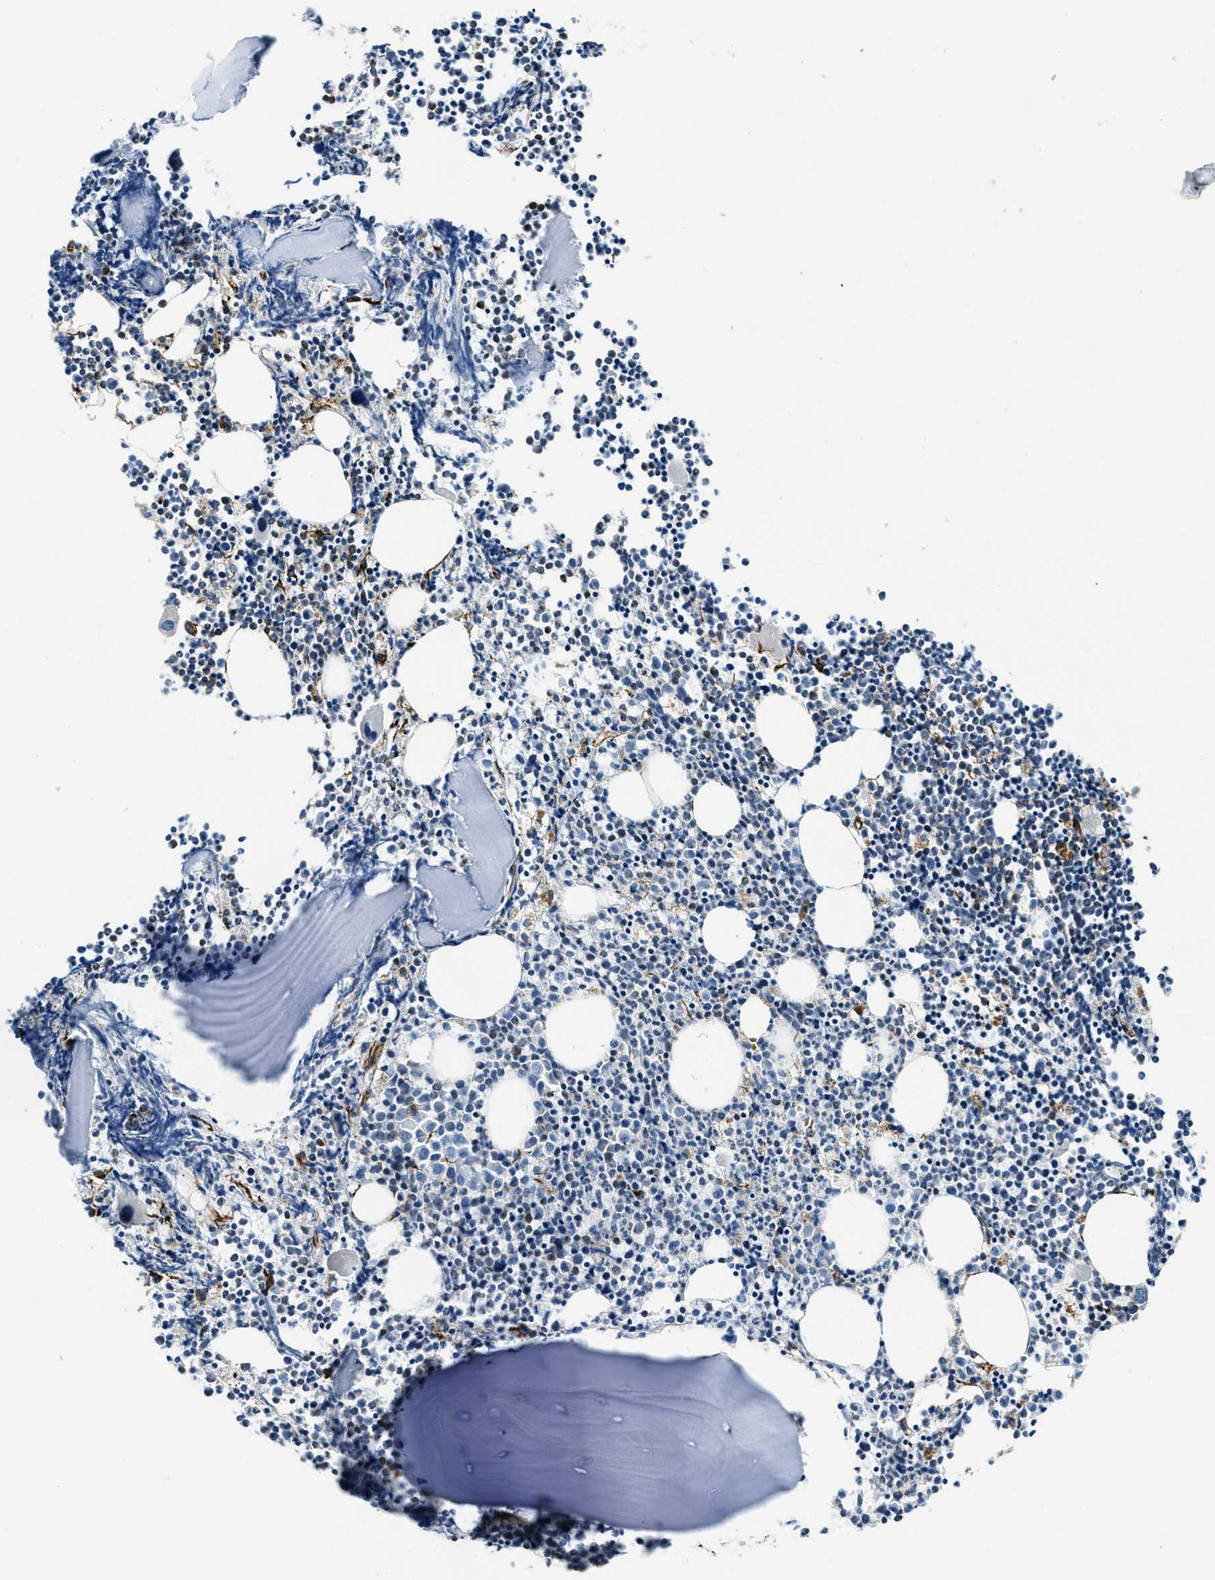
{"staining": {"intensity": "moderate", "quantity": "<25%", "location": "cytoplasmic/membranous"}, "tissue": "bone marrow", "cell_type": "Hematopoietic cells", "image_type": "normal", "snomed": [{"axis": "morphology", "description": "Normal tissue, NOS"}, {"axis": "morphology", "description": "Inflammation, NOS"}, {"axis": "topography", "description": "Bone marrow"}], "caption": "A high-resolution histopathology image shows IHC staining of normal bone marrow, which reveals moderate cytoplasmic/membranous expression in approximately <25% of hematopoietic cells.", "gene": "GNS", "patient": {"sex": "female", "age": 53}}